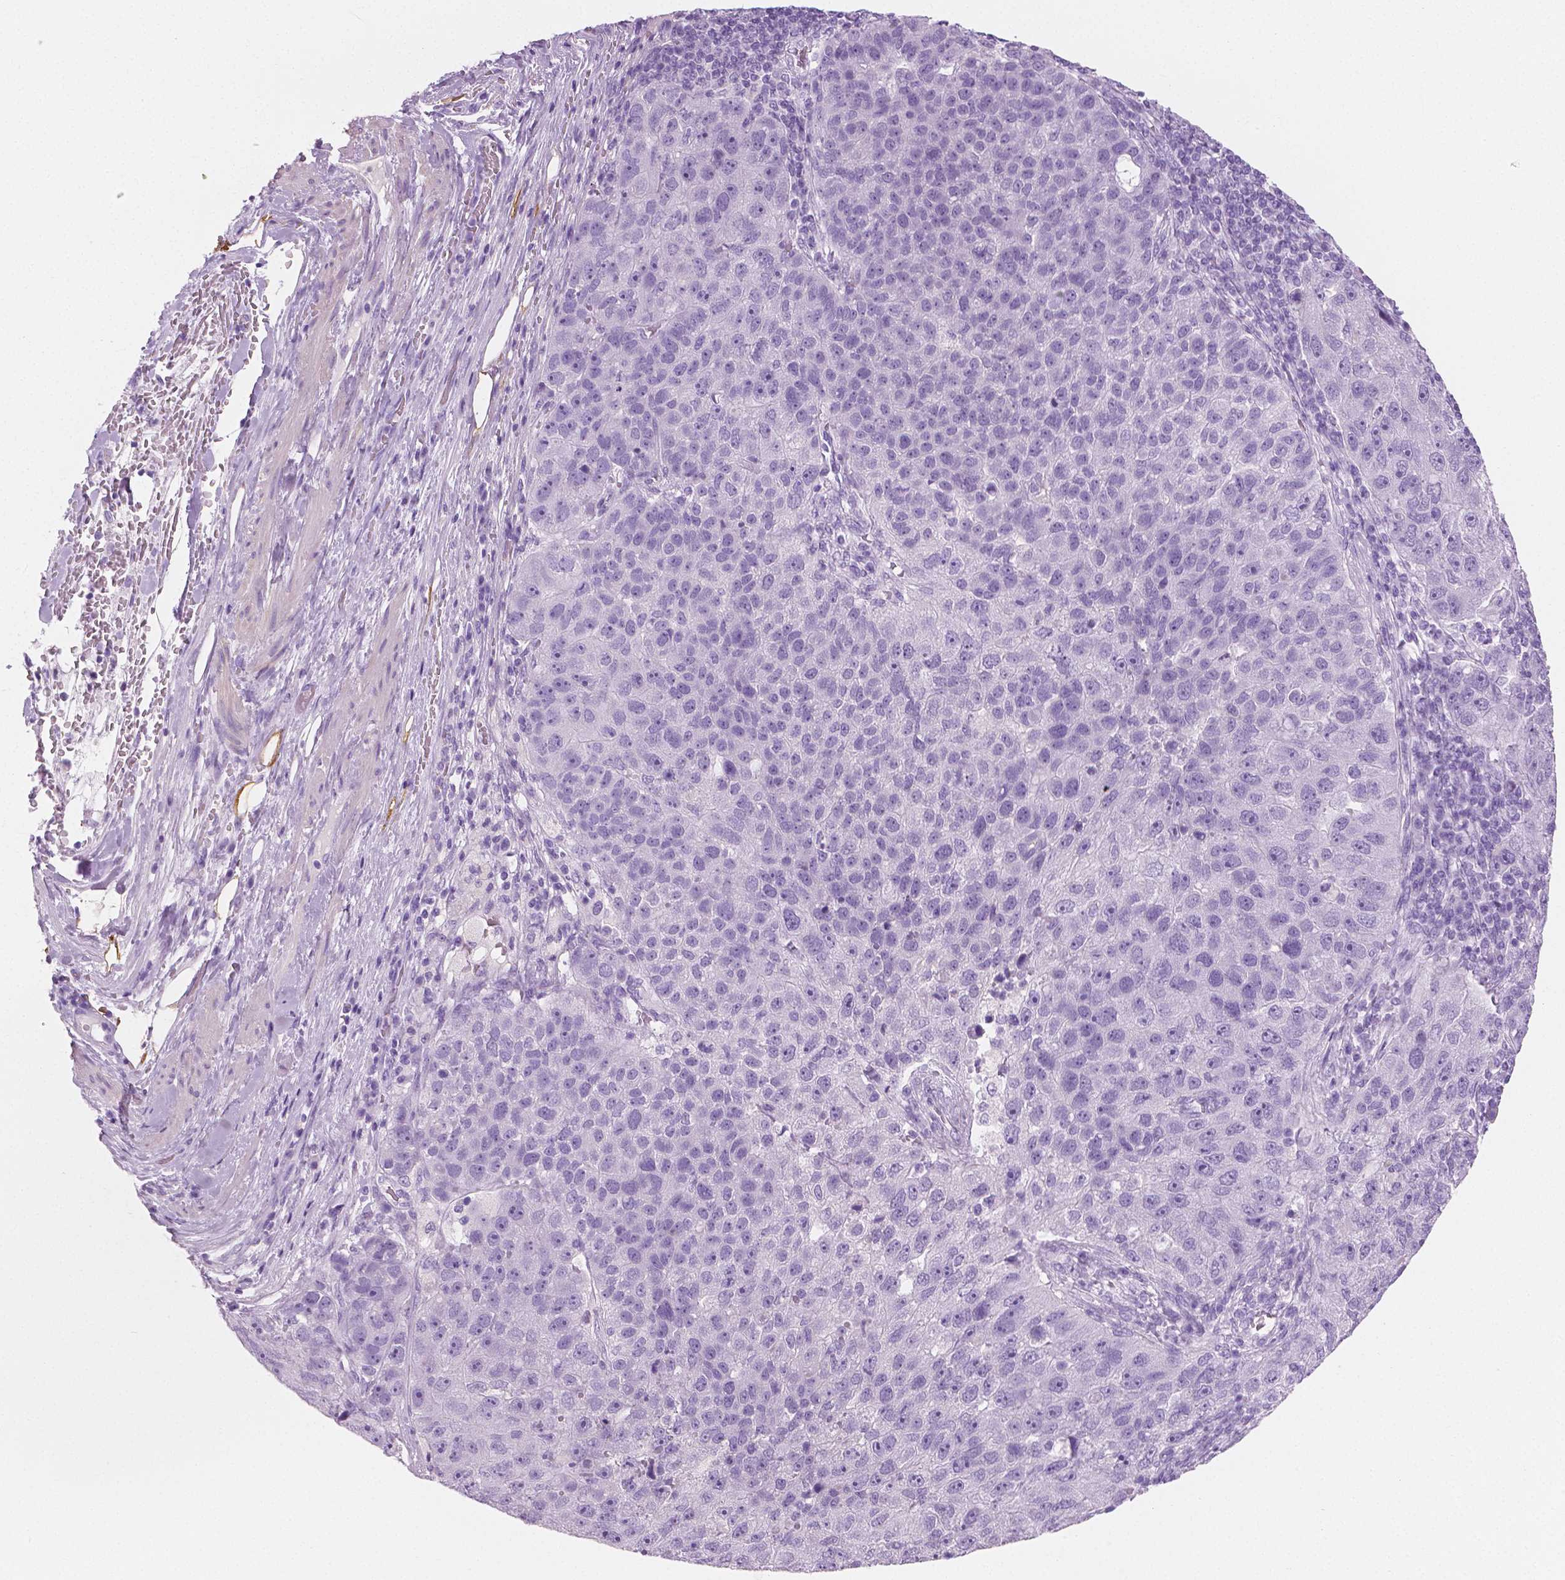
{"staining": {"intensity": "negative", "quantity": "none", "location": "none"}, "tissue": "pancreatic cancer", "cell_type": "Tumor cells", "image_type": "cancer", "snomed": [{"axis": "morphology", "description": "Adenocarcinoma, NOS"}, {"axis": "topography", "description": "Pancreas"}], "caption": "High magnification brightfield microscopy of pancreatic adenocarcinoma stained with DAB (3,3'-diaminobenzidine) (brown) and counterstained with hematoxylin (blue): tumor cells show no significant staining.", "gene": "PLIN4", "patient": {"sex": "female", "age": 61}}